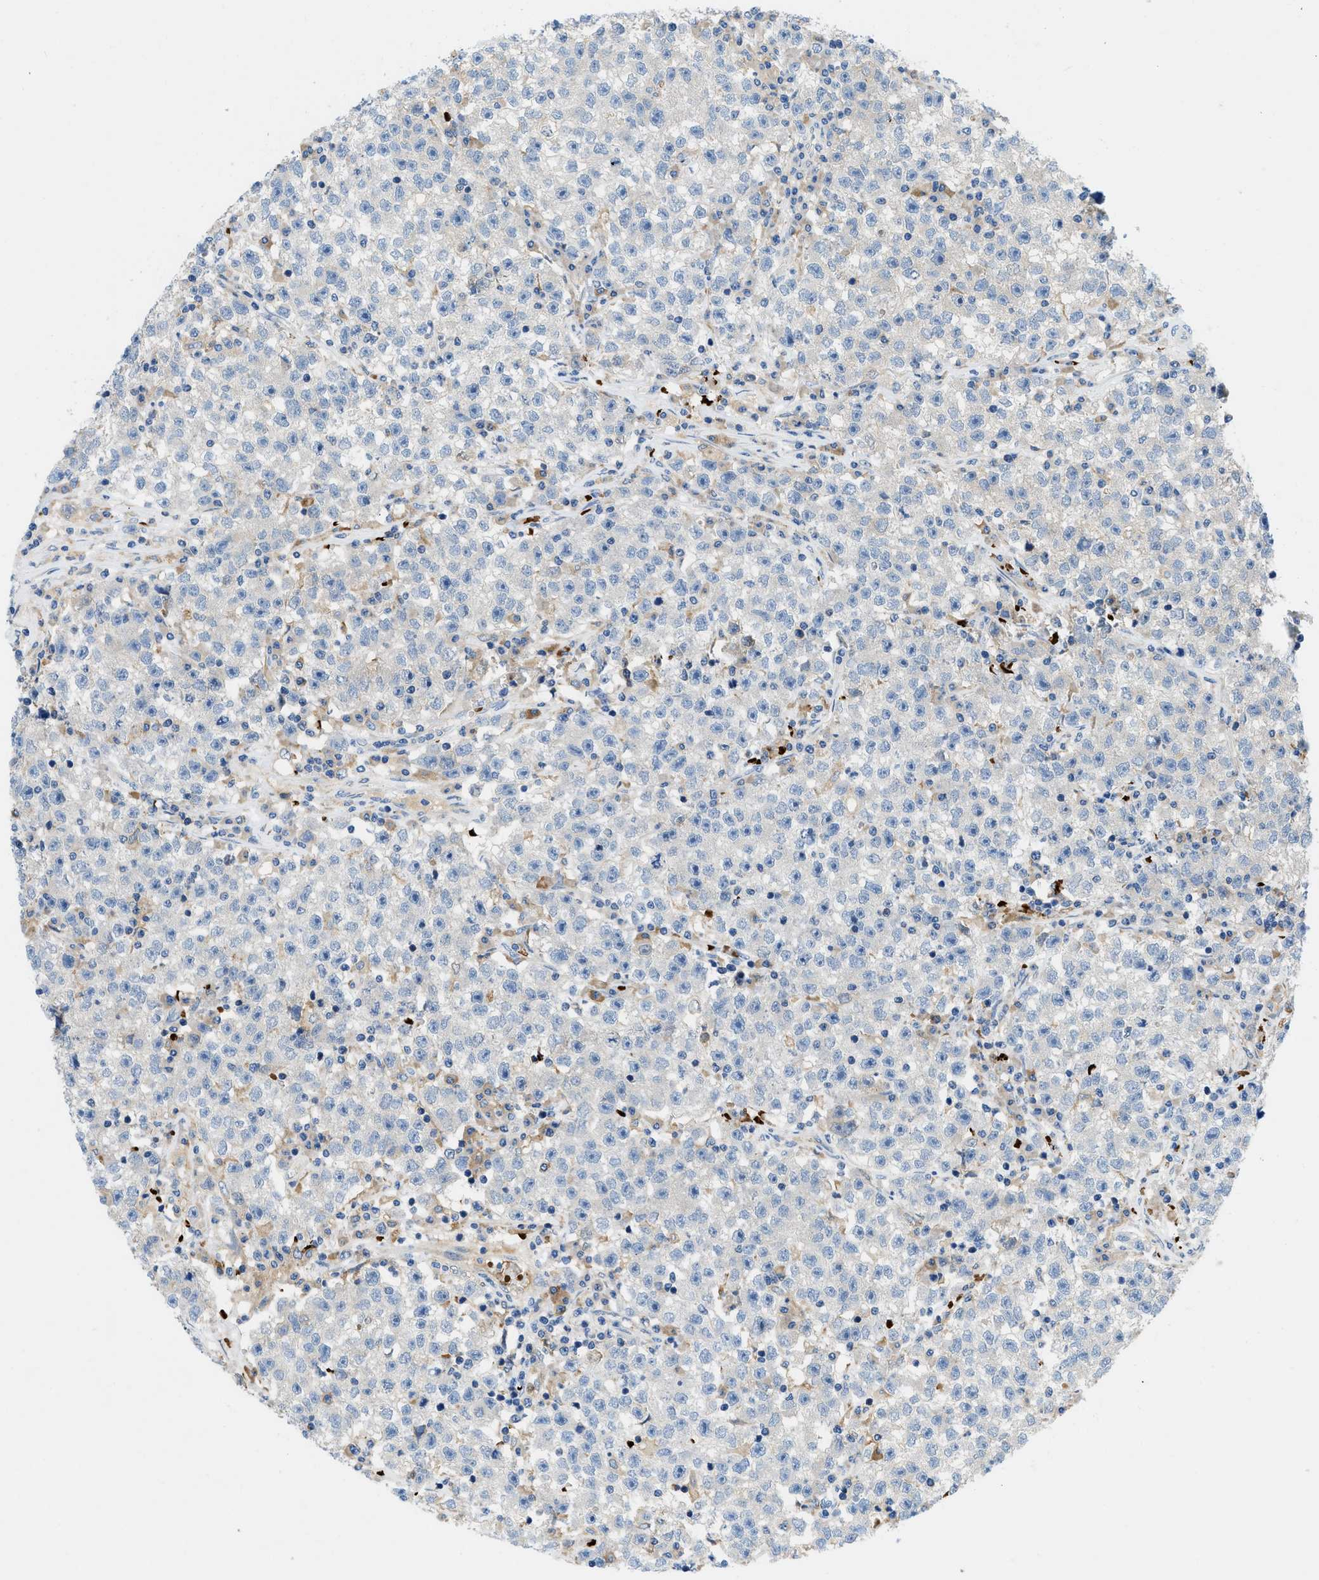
{"staining": {"intensity": "negative", "quantity": "none", "location": "none"}, "tissue": "testis cancer", "cell_type": "Tumor cells", "image_type": "cancer", "snomed": [{"axis": "morphology", "description": "Seminoma, NOS"}, {"axis": "topography", "description": "Testis"}], "caption": "Human testis seminoma stained for a protein using IHC shows no expression in tumor cells.", "gene": "ZNF831", "patient": {"sex": "male", "age": 22}}